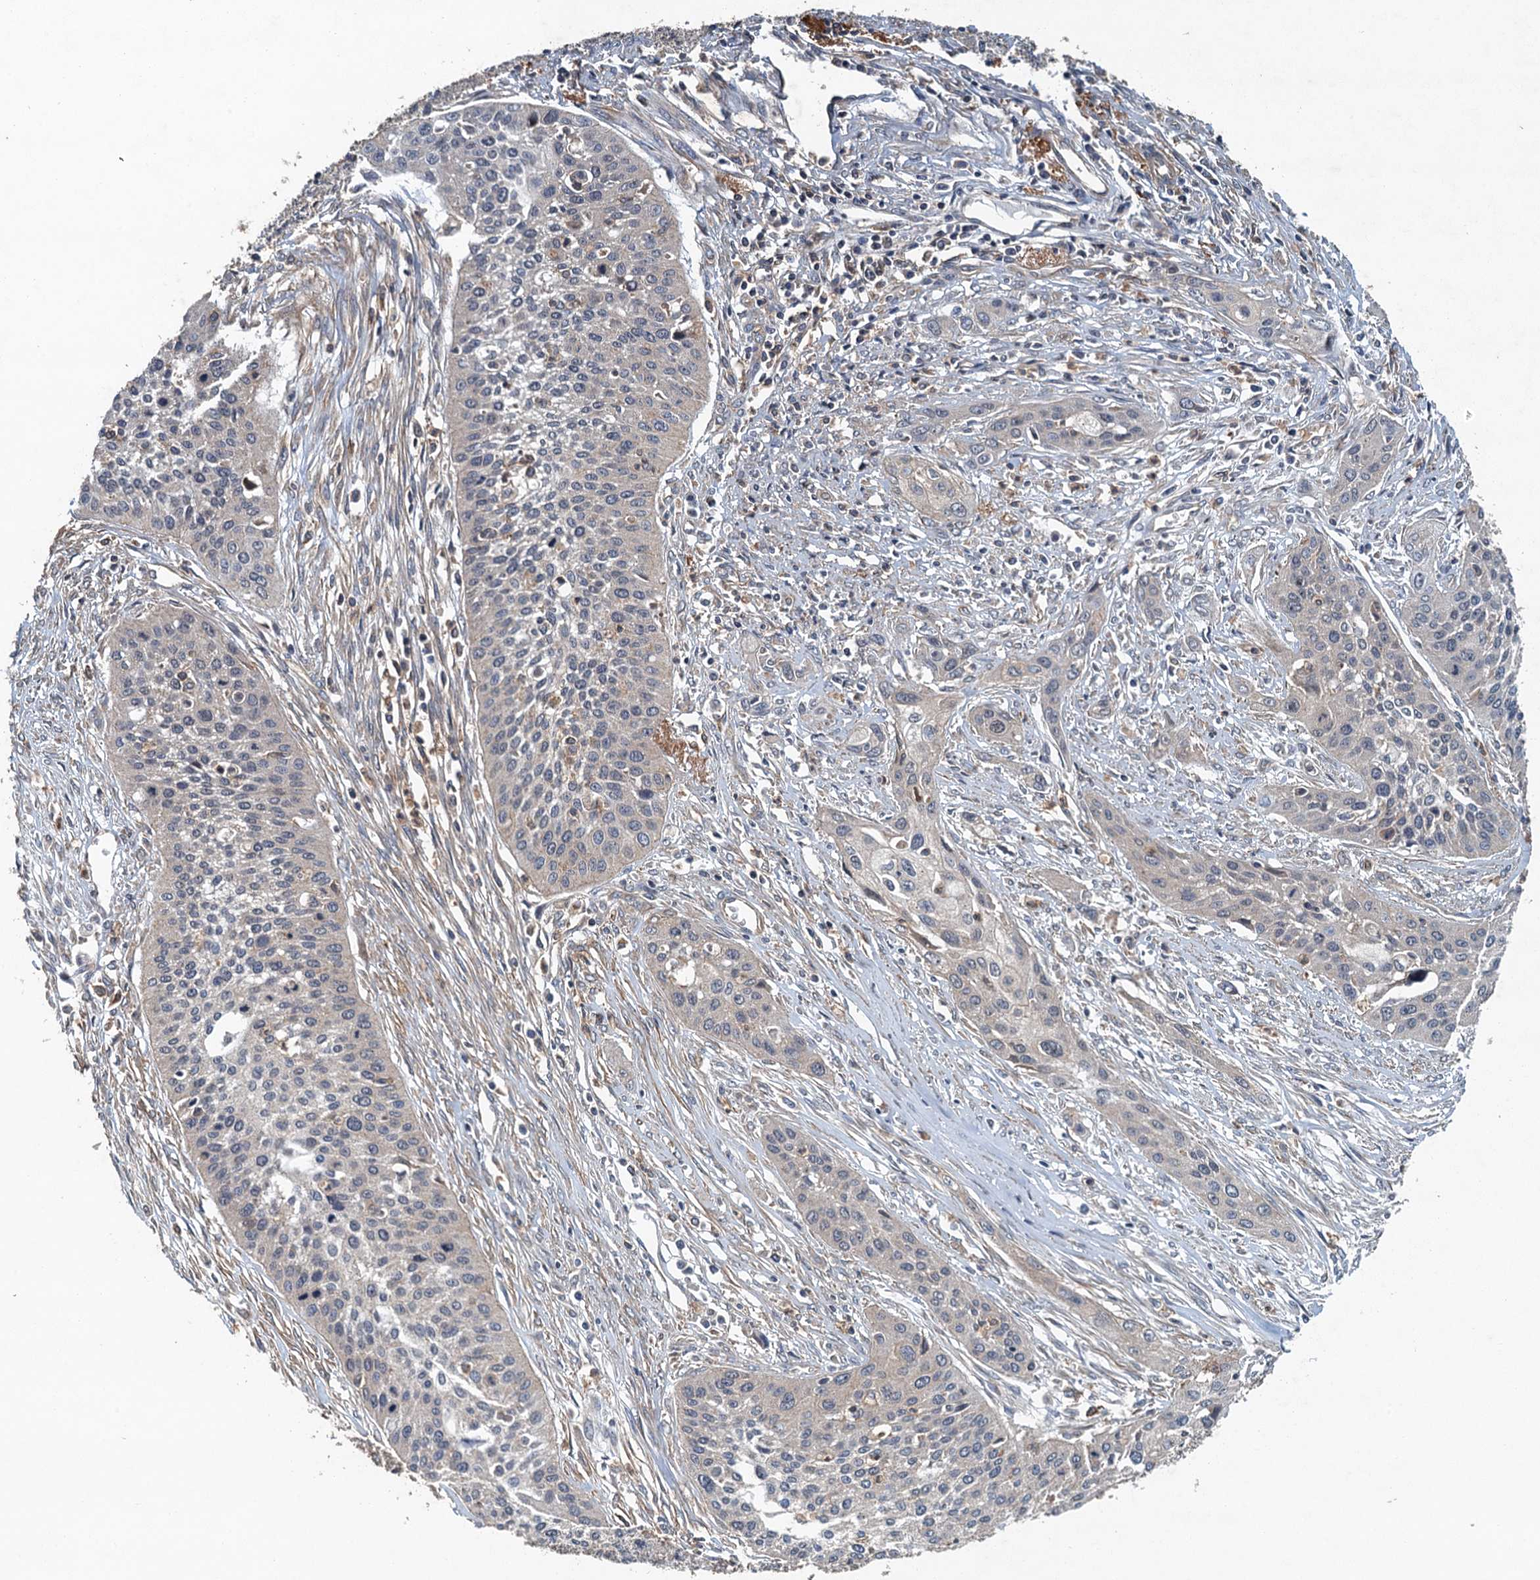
{"staining": {"intensity": "negative", "quantity": "none", "location": "none"}, "tissue": "cervical cancer", "cell_type": "Tumor cells", "image_type": "cancer", "snomed": [{"axis": "morphology", "description": "Squamous cell carcinoma, NOS"}, {"axis": "topography", "description": "Cervix"}], "caption": "This is a image of immunohistochemistry (IHC) staining of cervical squamous cell carcinoma, which shows no staining in tumor cells.", "gene": "BORCS5", "patient": {"sex": "female", "age": 34}}